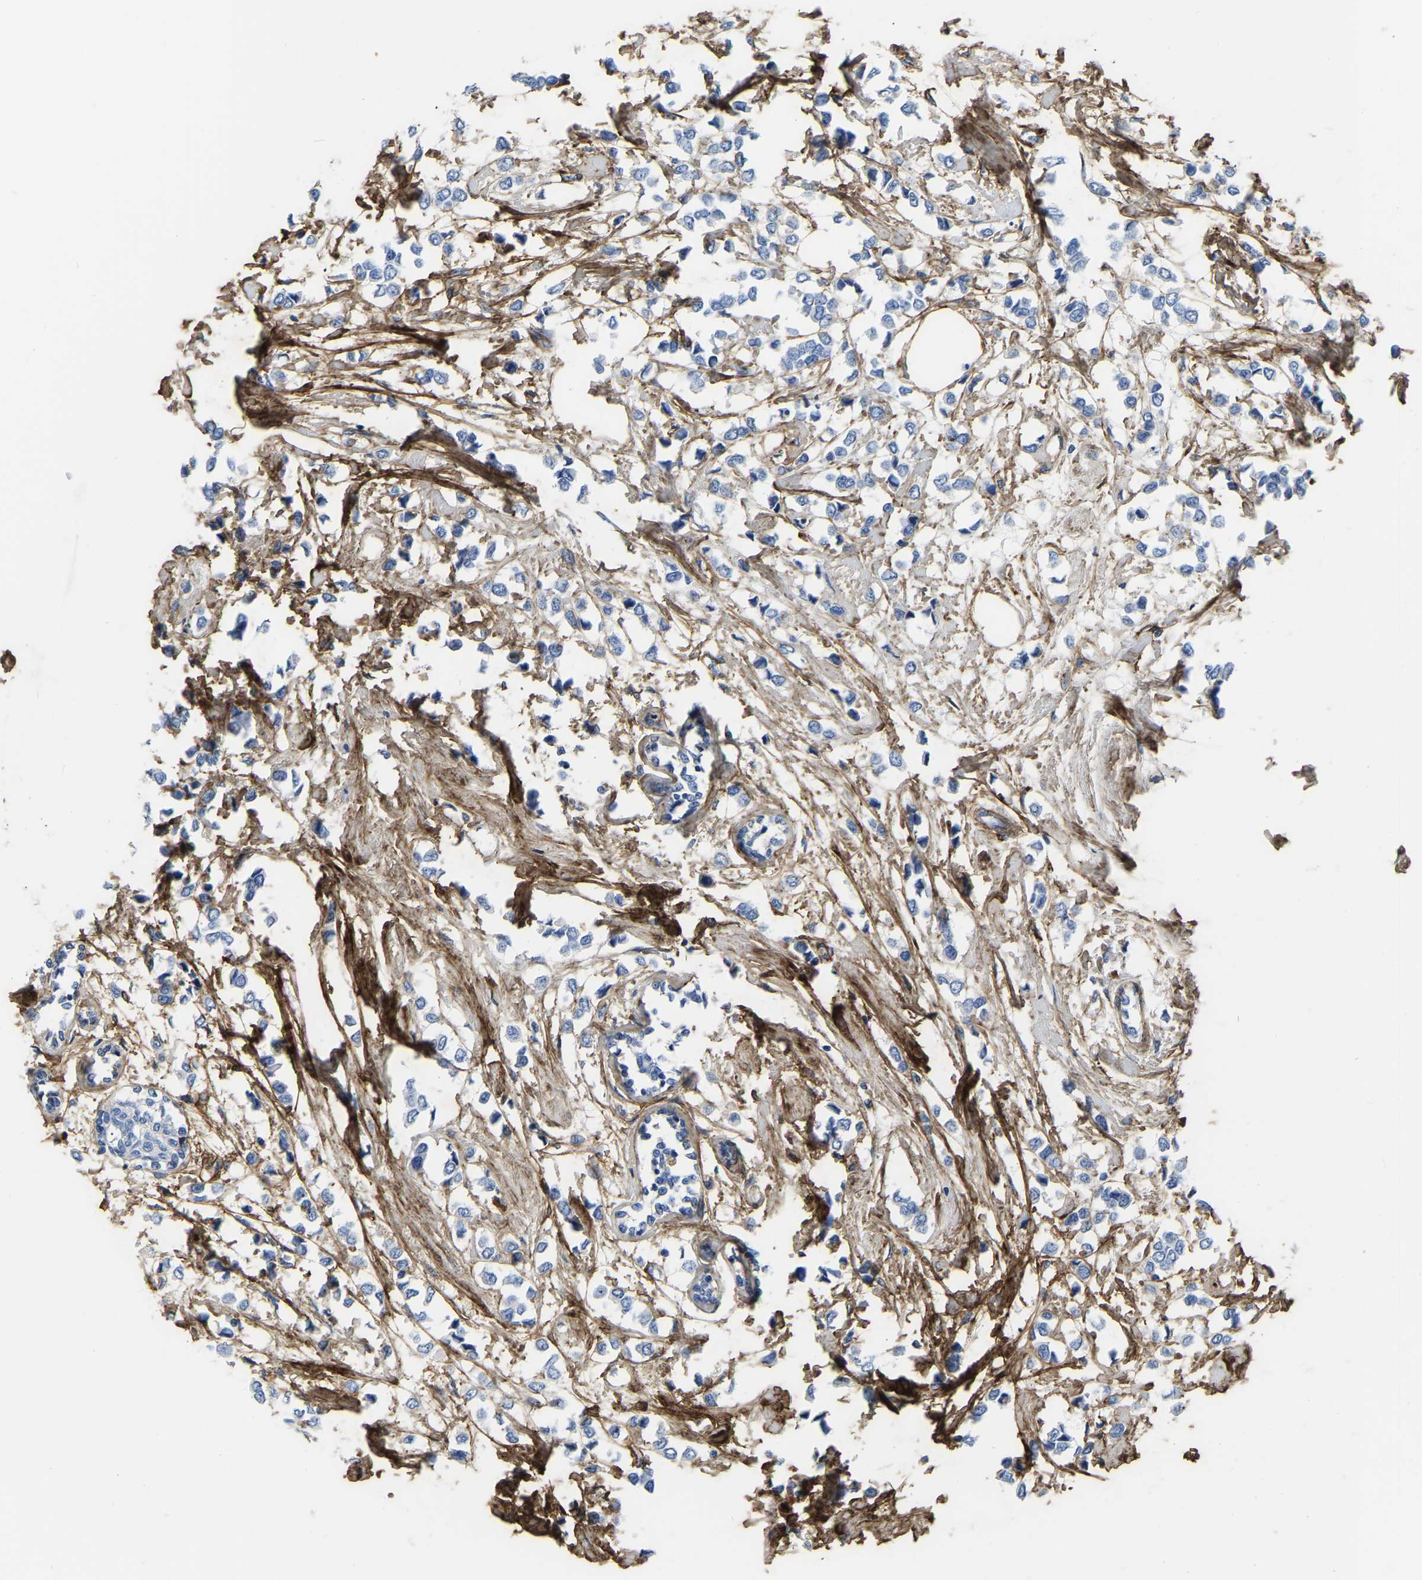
{"staining": {"intensity": "negative", "quantity": "none", "location": "none"}, "tissue": "breast cancer", "cell_type": "Tumor cells", "image_type": "cancer", "snomed": [{"axis": "morphology", "description": "Lobular carcinoma"}, {"axis": "topography", "description": "Breast"}], "caption": "DAB (3,3'-diaminobenzidine) immunohistochemical staining of human breast cancer (lobular carcinoma) displays no significant expression in tumor cells.", "gene": "COL6A1", "patient": {"sex": "female", "age": 51}}